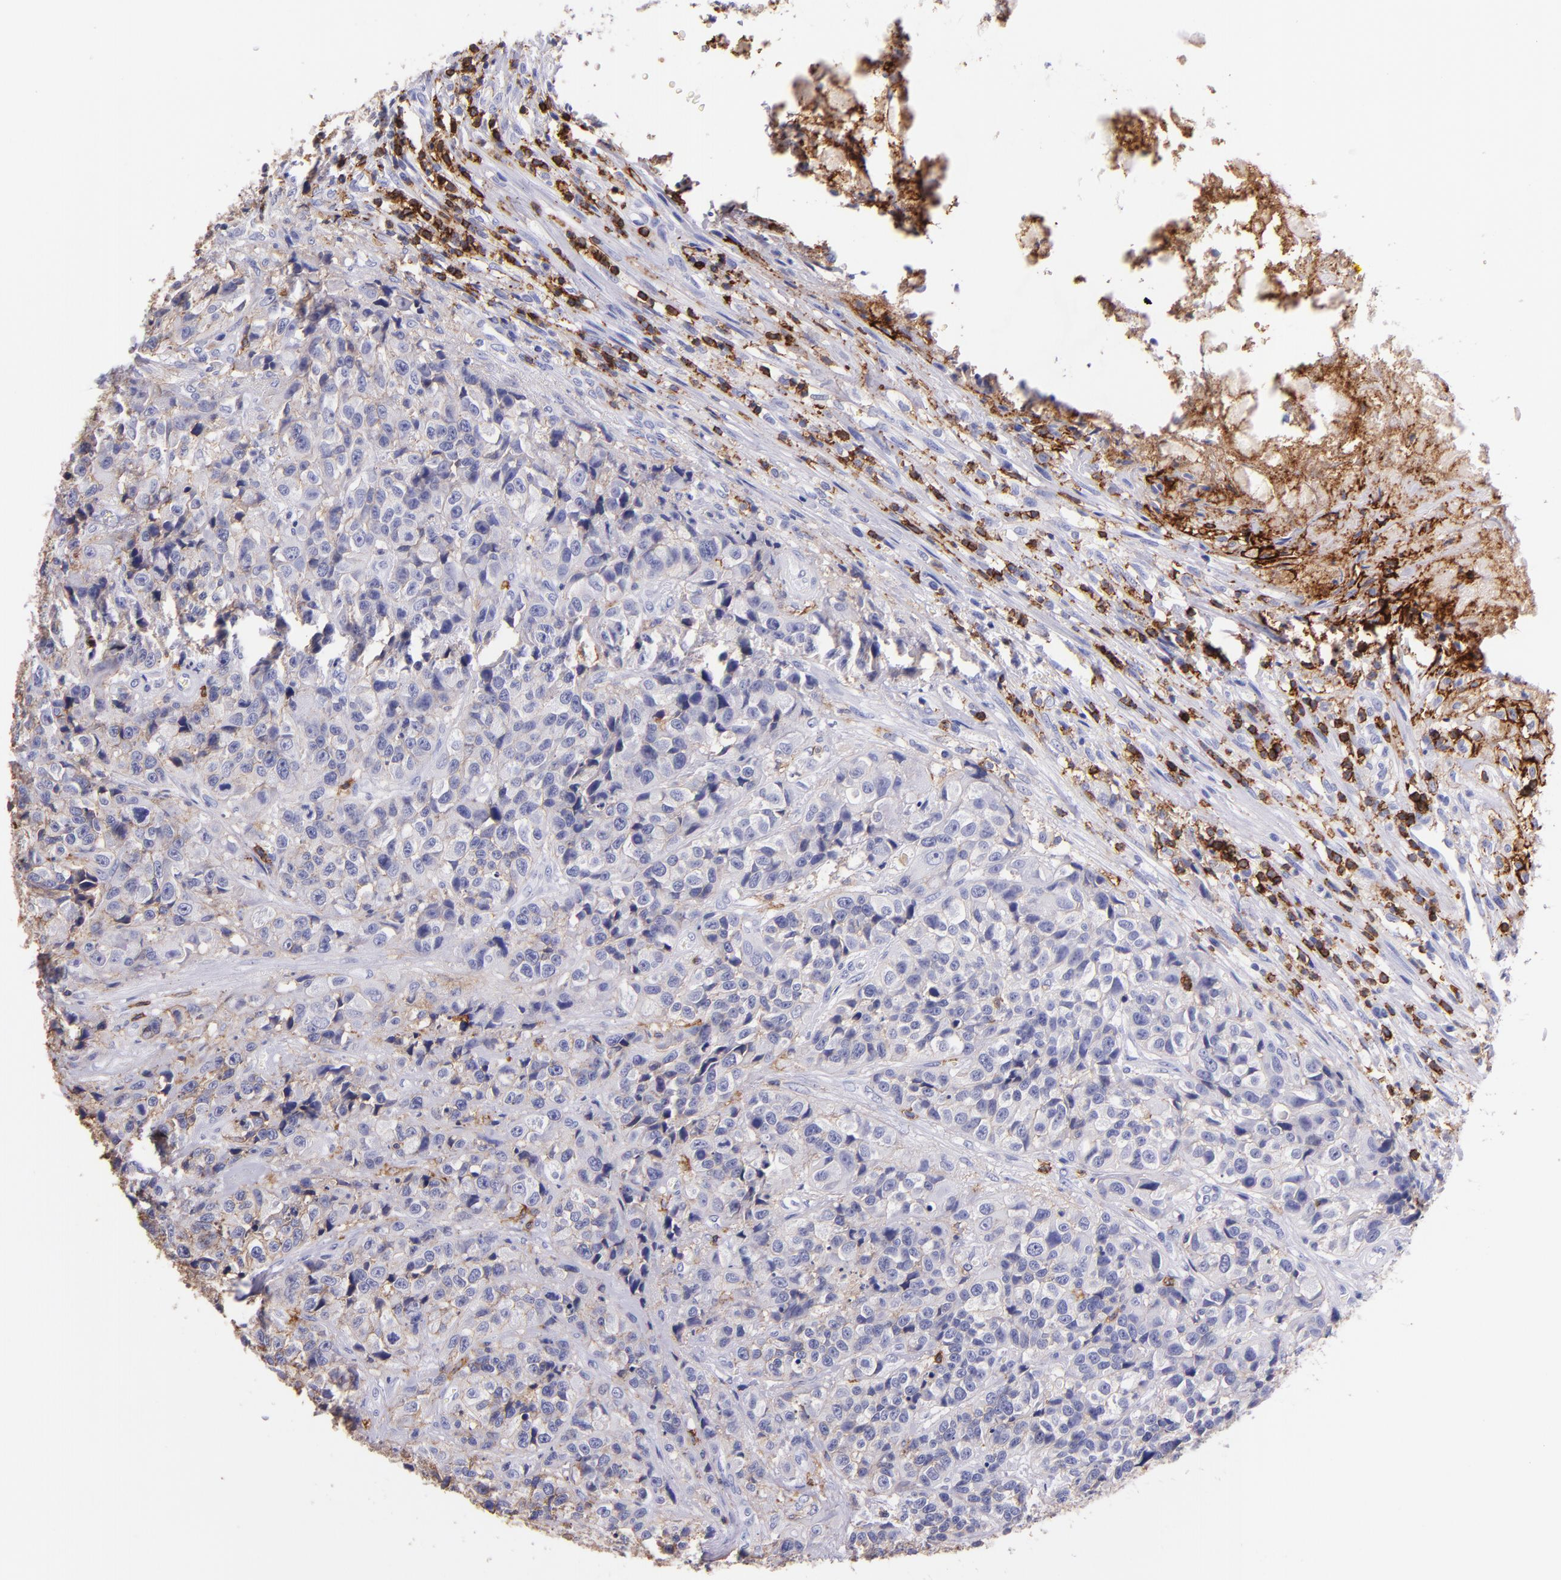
{"staining": {"intensity": "weak", "quantity": "<25%", "location": "cytoplasmic/membranous"}, "tissue": "urothelial cancer", "cell_type": "Tumor cells", "image_type": "cancer", "snomed": [{"axis": "morphology", "description": "Urothelial carcinoma, High grade"}, {"axis": "topography", "description": "Urinary bladder"}], "caption": "Image shows no protein positivity in tumor cells of urothelial cancer tissue.", "gene": "SPN", "patient": {"sex": "female", "age": 81}}